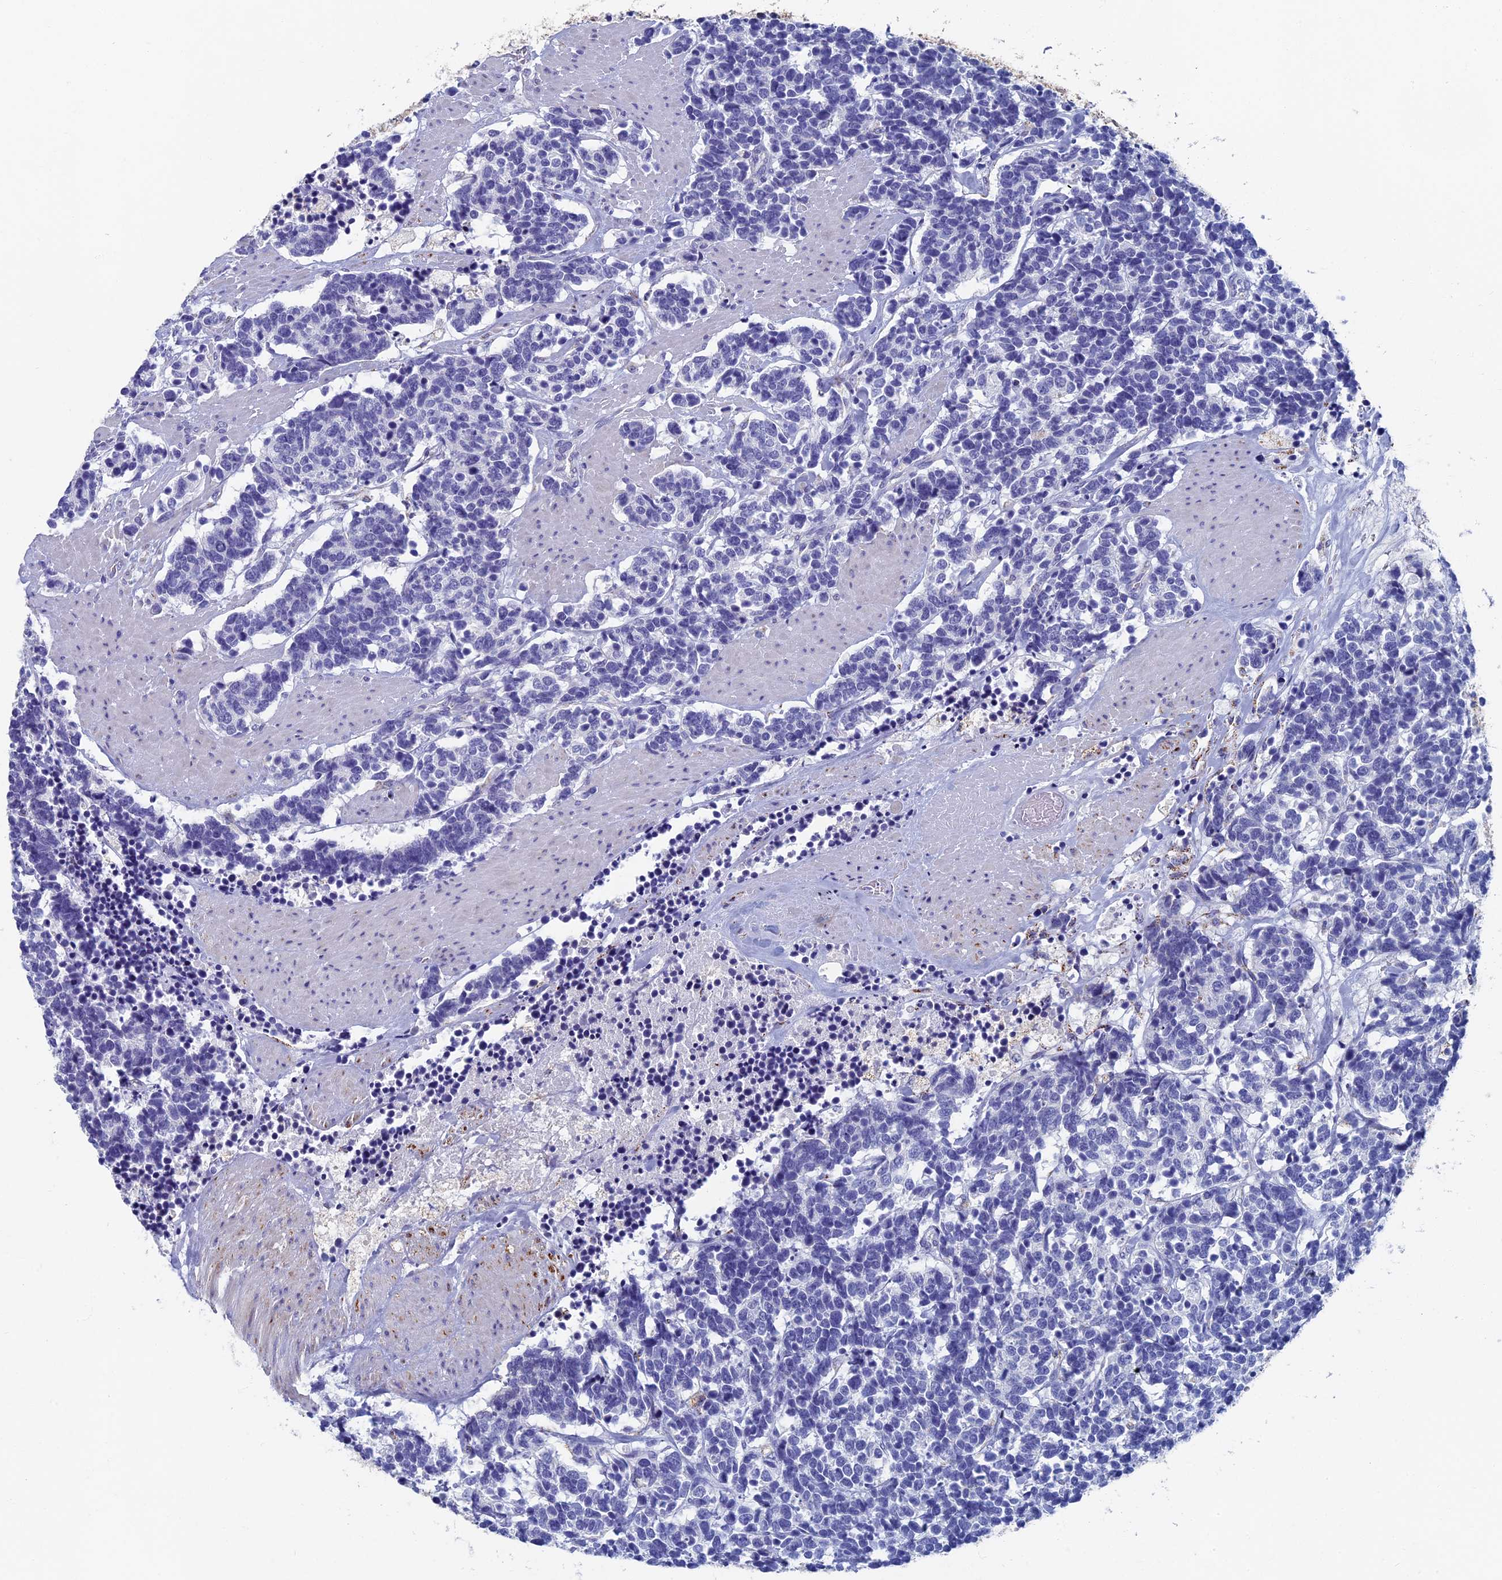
{"staining": {"intensity": "negative", "quantity": "none", "location": "none"}, "tissue": "carcinoid", "cell_type": "Tumor cells", "image_type": "cancer", "snomed": [{"axis": "morphology", "description": "Carcinoma, NOS"}, {"axis": "morphology", "description": "Carcinoid, malignant, NOS"}, {"axis": "topography", "description": "Urinary bladder"}], "caption": "Malignant carcinoid was stained to show a protein in brown. There is no significant staining in tumor cells.", "gene": "OAT", "patient": {"sex": "male", "age": 57}}